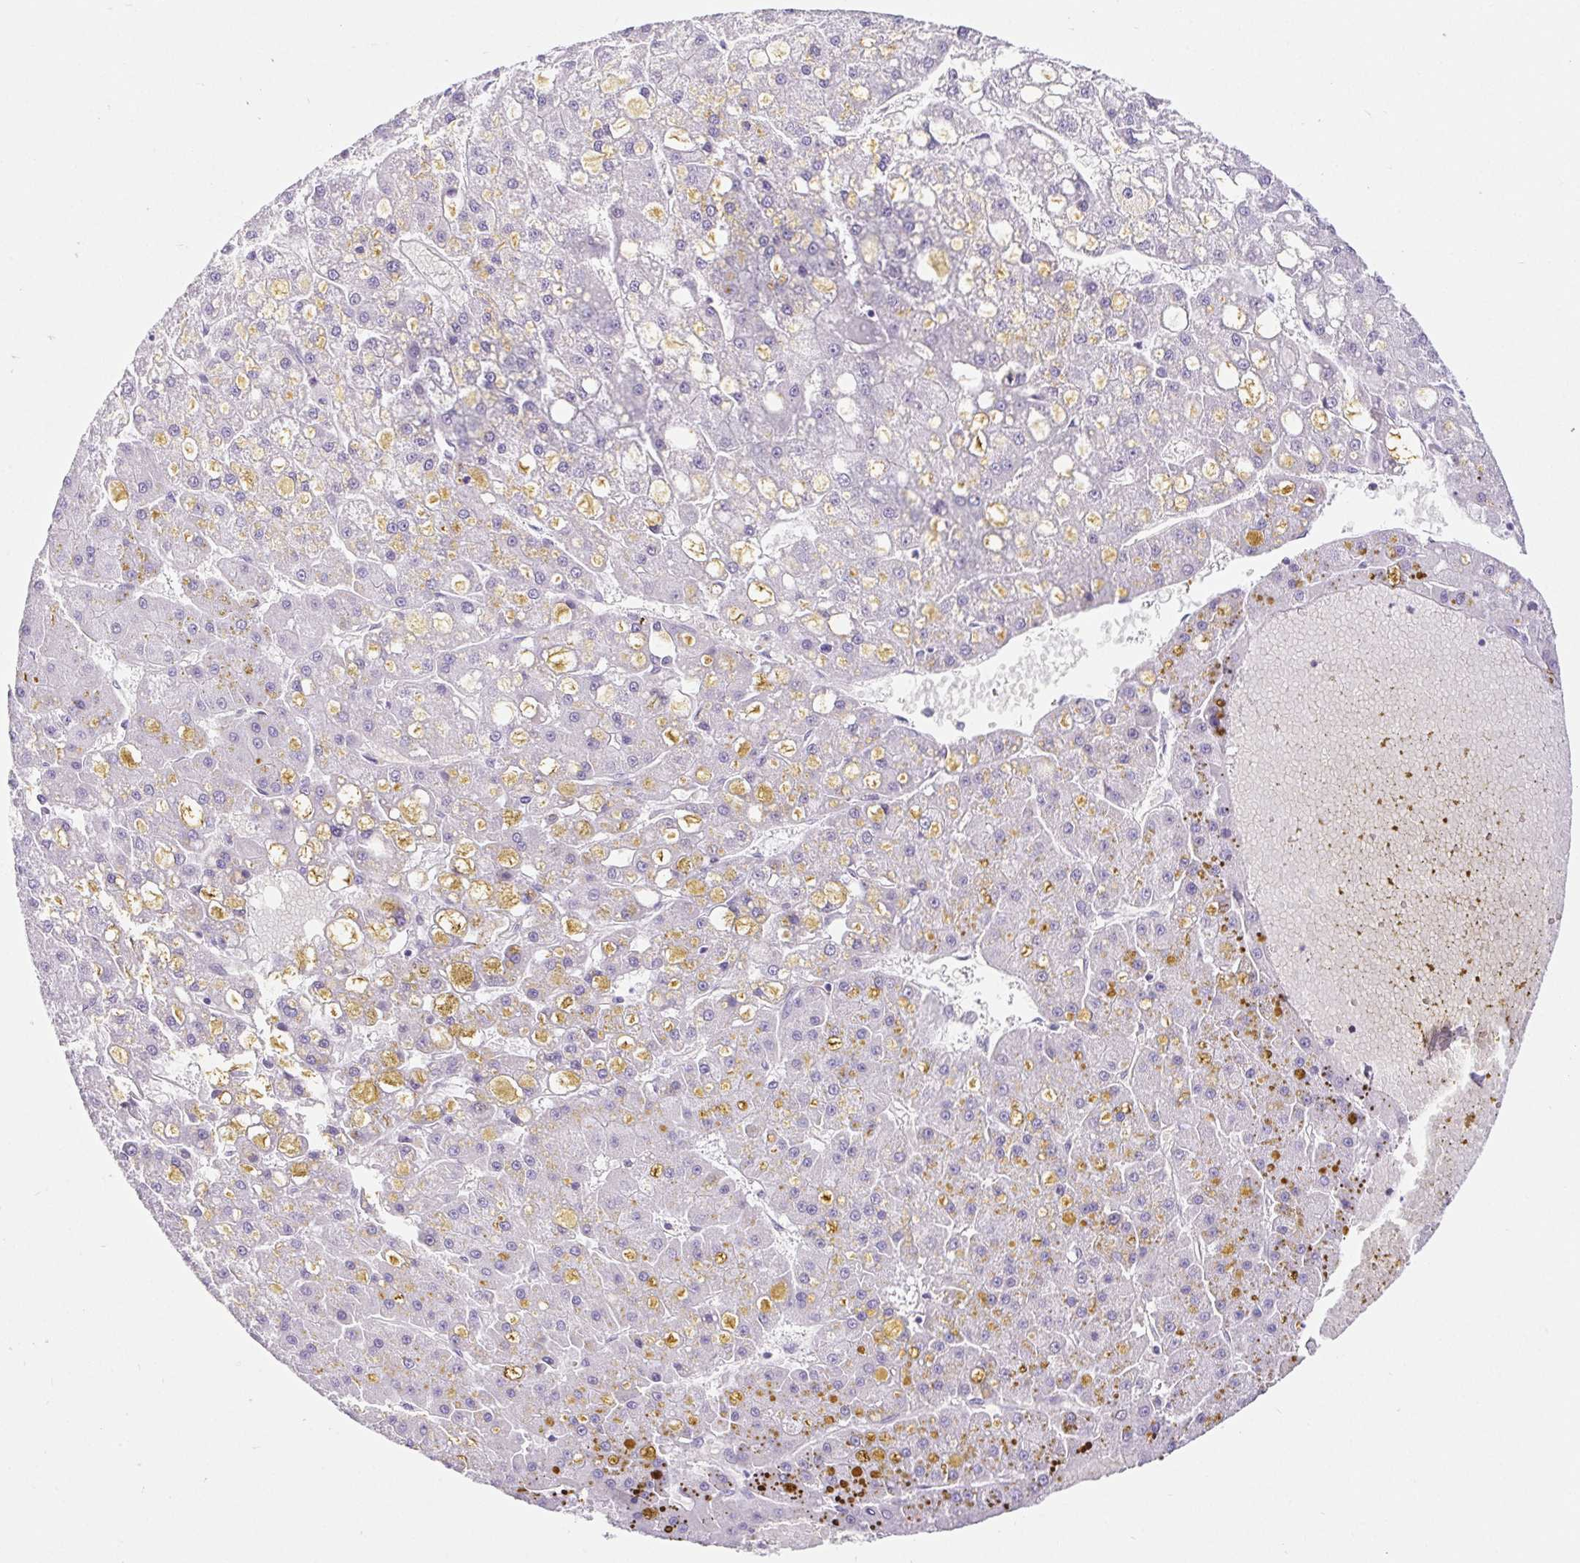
{"staining": {"intensity": "negative", "quantity": "none", "location": "none"}, "tissue": "liver cancer", "cell_type": "Tumor cells", "image_type": "cancer", "snomed": [{"axis": "morphology", "description": "Carcinoma, Hepatocellular, NOS"}, {"axis": "topography", "description": "Liver"}], "caption": "The immunohistochemistry image has no significant expression in tumor cells of liver cancer tissue.", "gene": "BCAS1", "patient": {"sex": "male", "age": 67}}